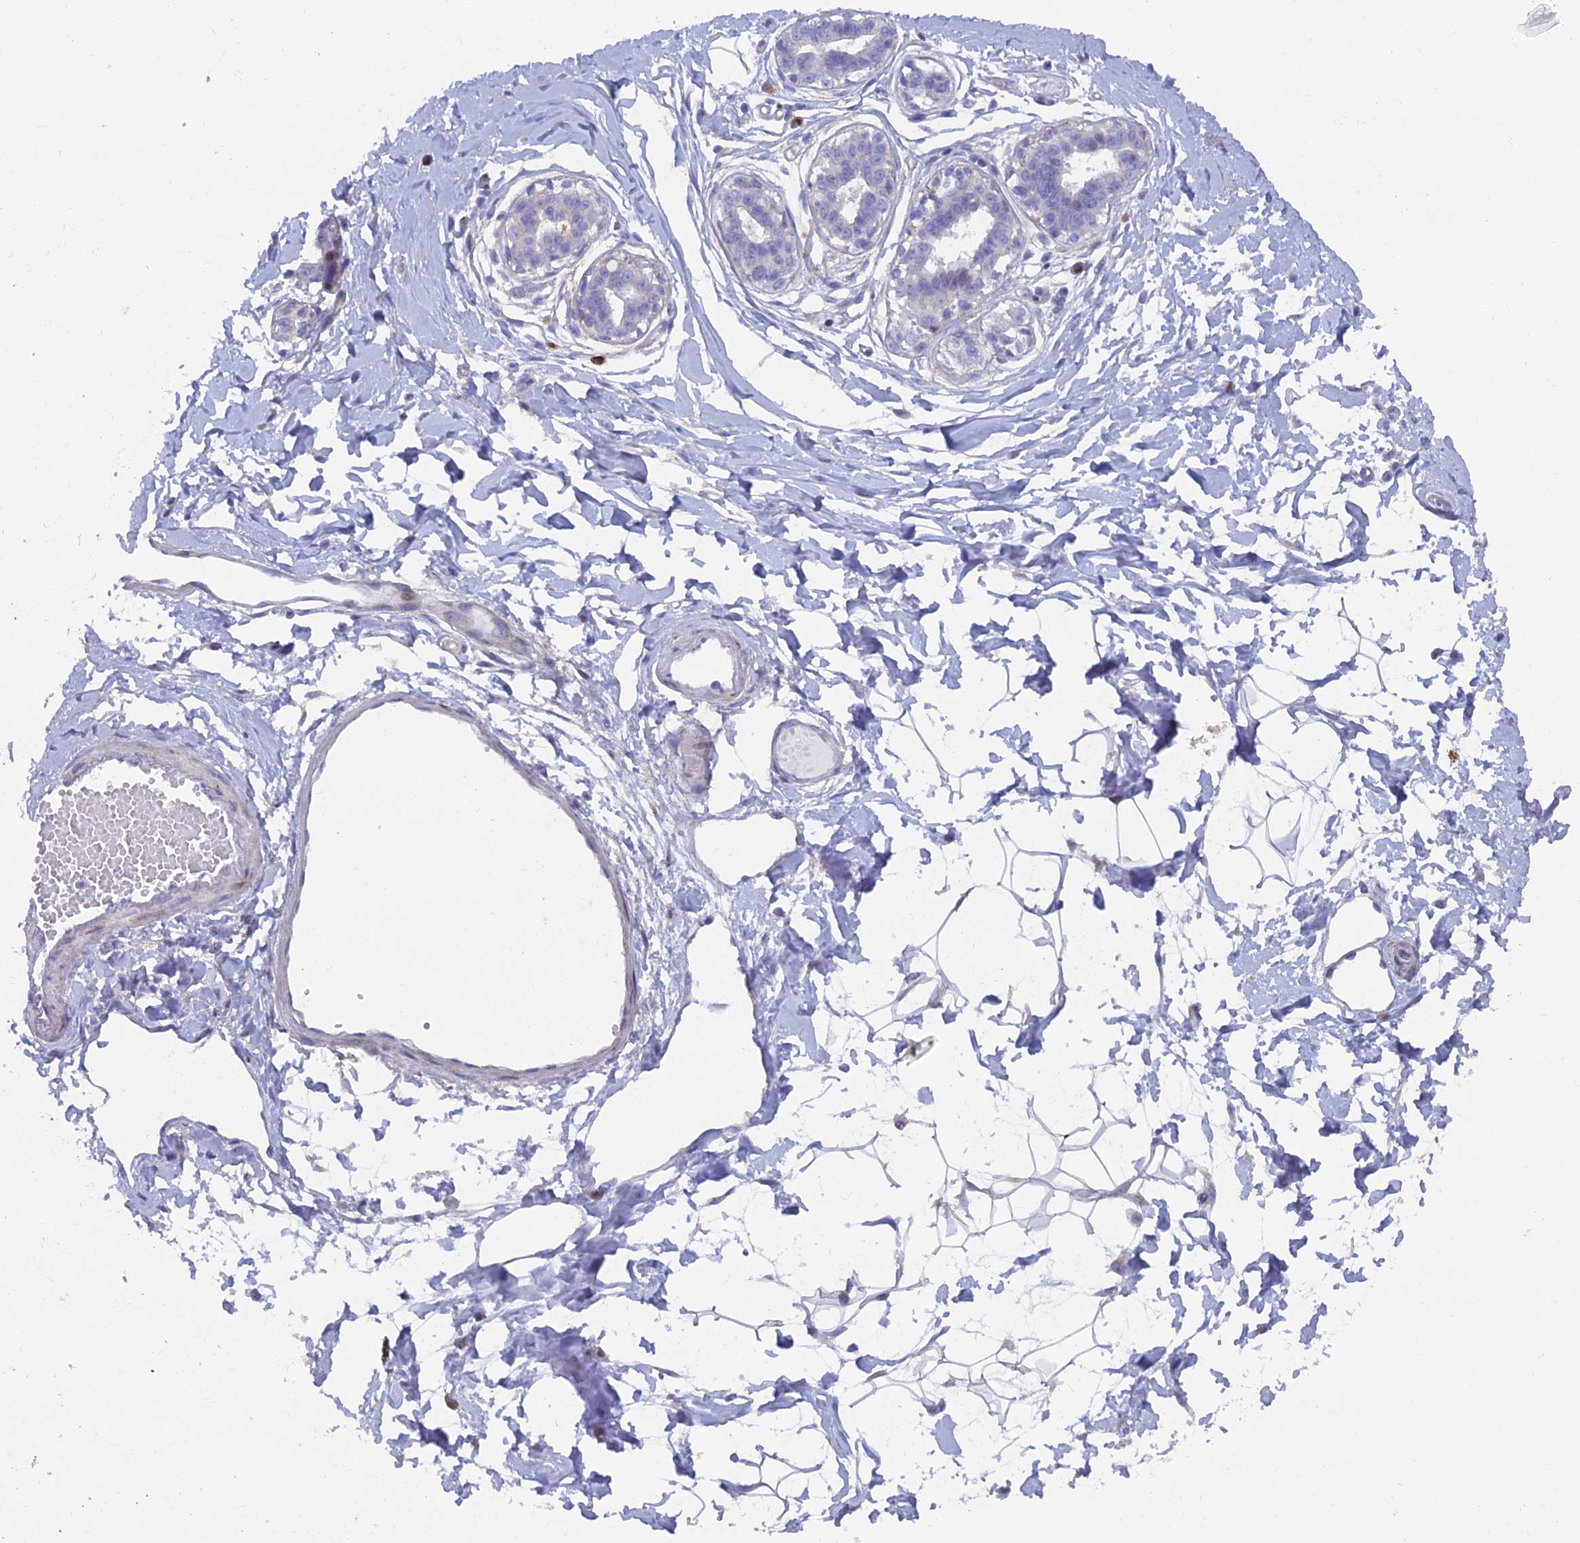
{"staining": {"intensity": "negative", "quantity": "none", "location": "none"}, "tissue": "breast", "cell_type": "Adipocytes", "image_type": "normal", "snomed": [{"axis": "morphology", "description": "Normal tissue, NOS"}, {"axis": "topography", "description": "Breast"}], "caption": "DAB immunohistochemical staining of unremarkable breast shows no significant positivity in adipocytes.", "gene": "B9D2", "patient": {"sex": "female", "age": 45}}